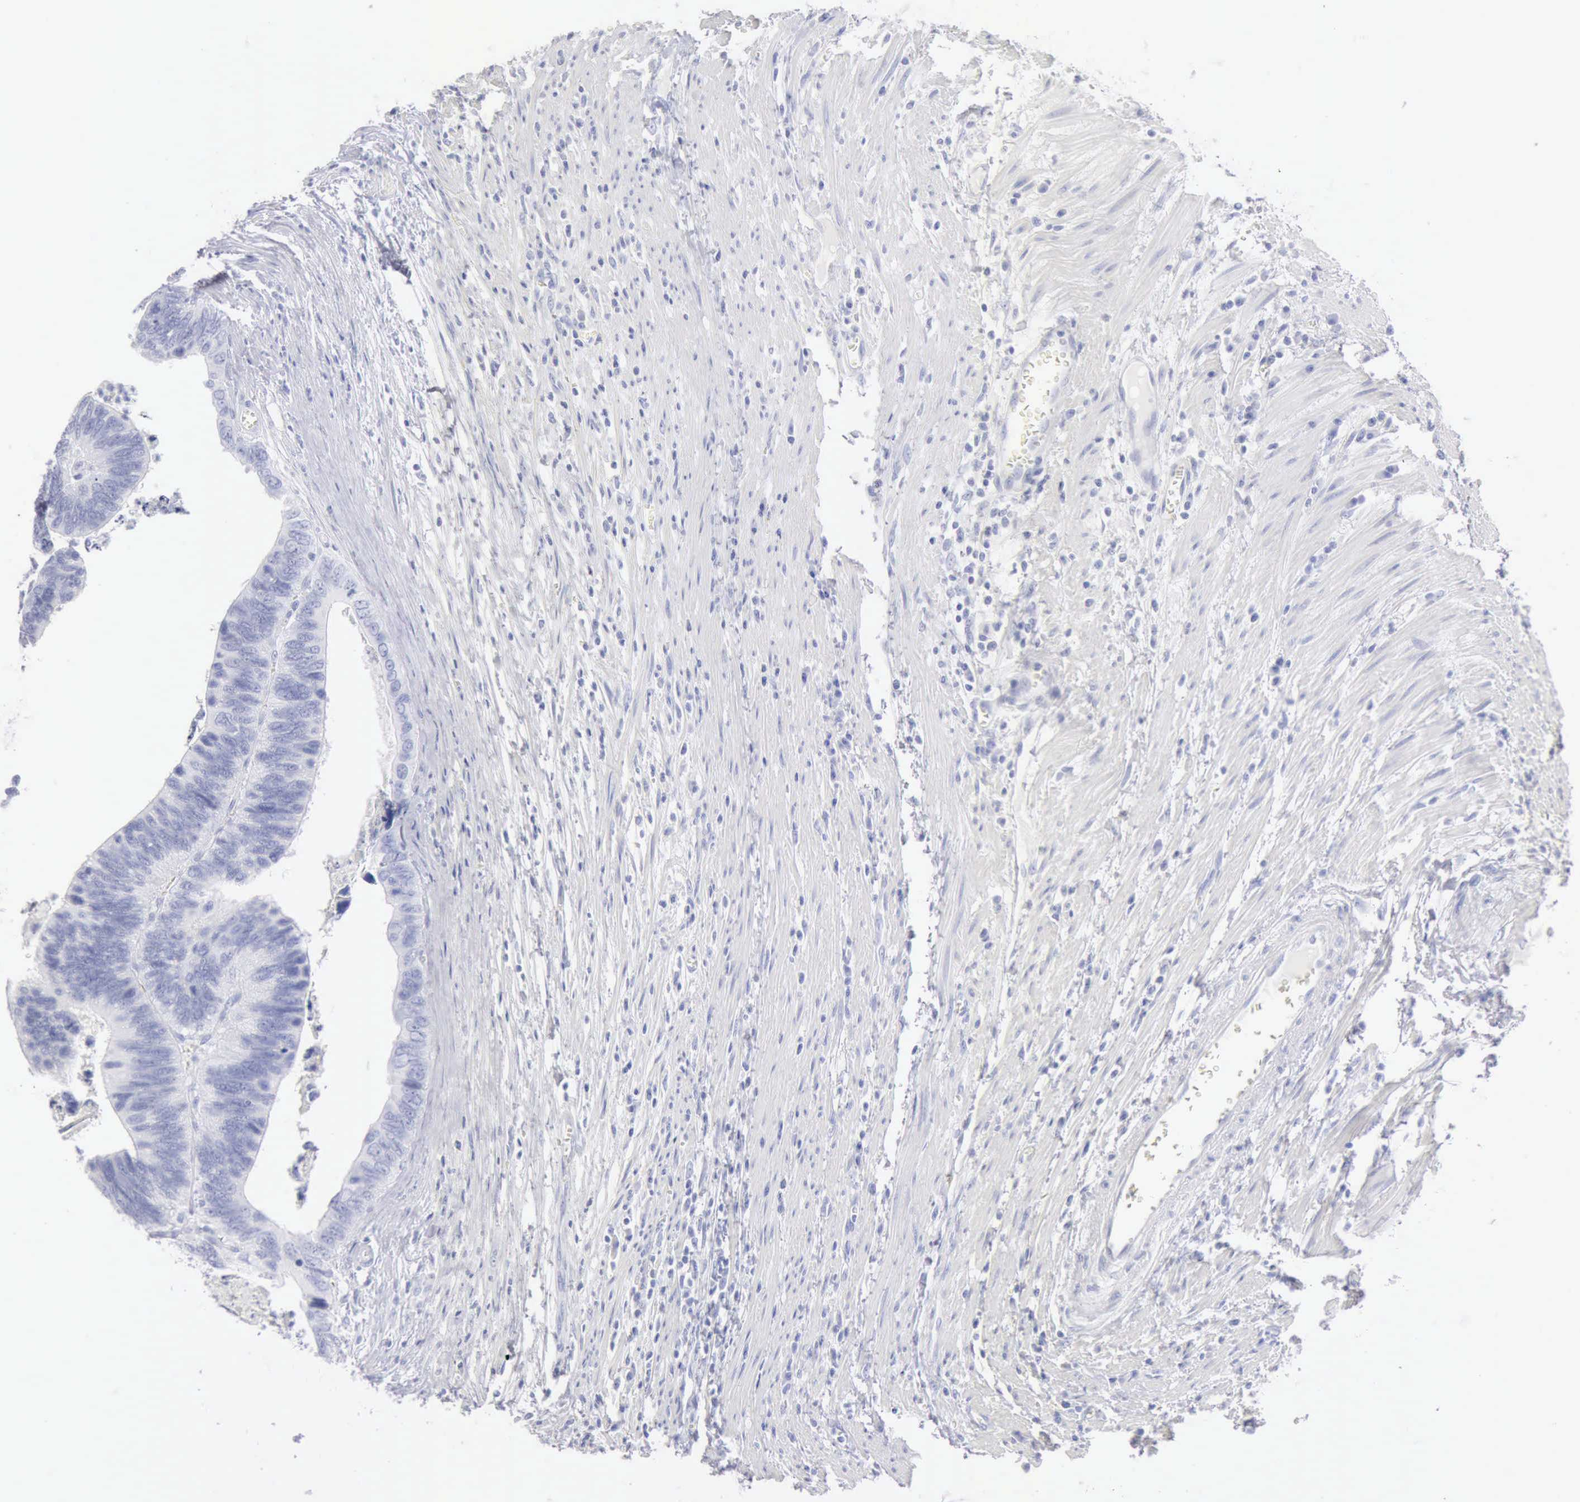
{"staining": {"intensity": "negative", "quantity": "none", "location": "none"}, "tissue": "colorectal cancer", "cell_type": "Tumor cells", "image_type": "cancer", "snomed": [{"axis": "morphology", "description": "Adenocarcinoma, NOS"}, {"axis": "topography", "description": "Colon"}], "caption": "A photomicrograph of adenocarcinoma (colorectal) stained for a protein shows no brown staining in tumor cells.", "gene": "KRT10", "patient": {"sex": "male", "age": 72}}